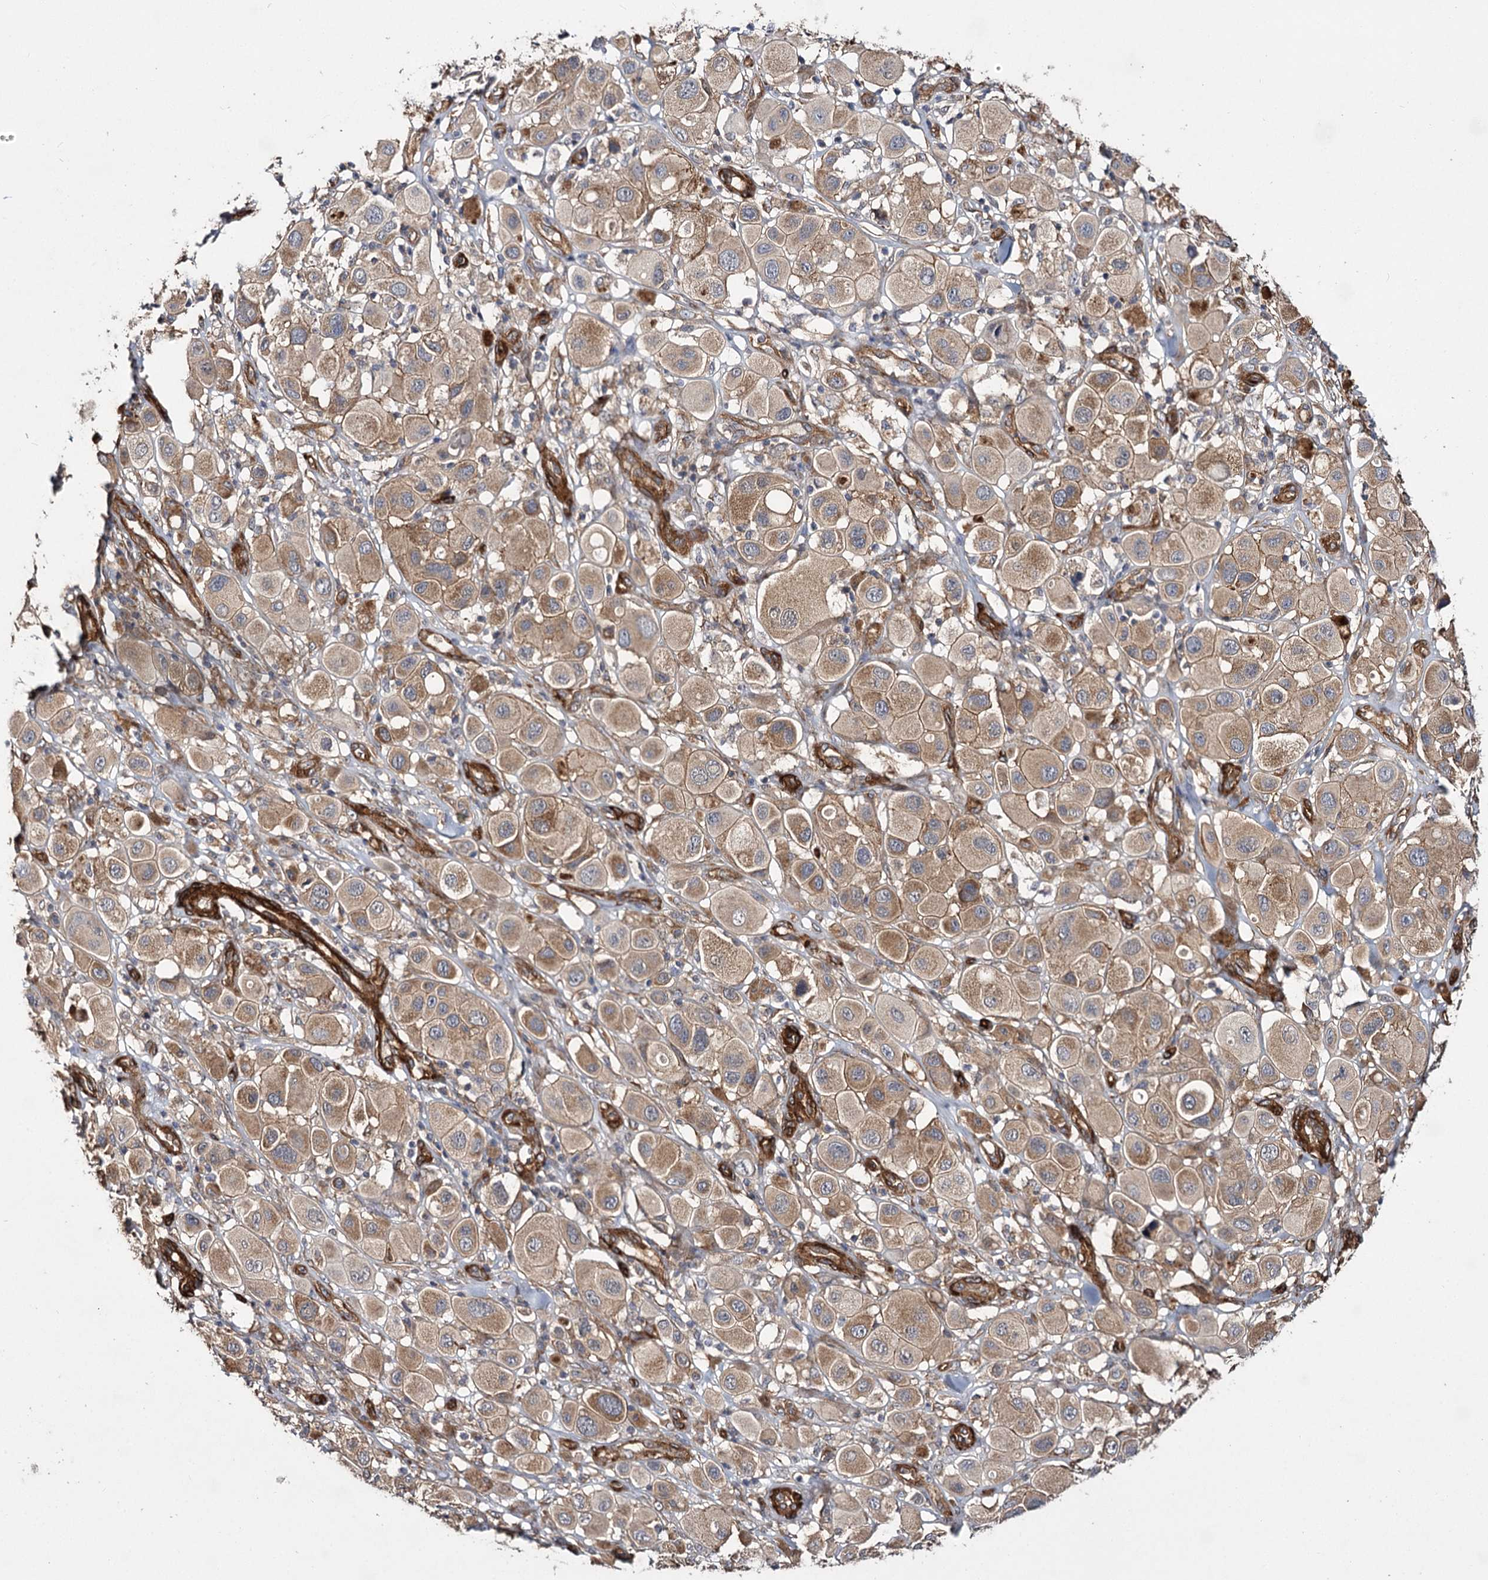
{"staining": {"intensity": "weak", "quantity": ">75%", "location": "cytoplasmic/membranous"}, "tissue": "melanoma", "cell_type": "Tumor cells", "image_type": "cancer", "snomed": [{"axis": "morphology", "description": "Malignant melanoma, Metastatic site"}, {"axis": "topography", "description": "Skin"}], "caption": "A high-resolution micrograph shows immunohistochemistry (IHC) staining of malignant melanoma (metastatic site), which reveals weak cytoplasmic/membranous staining in about >75% of tumor cells. The staining was performed using DAB, with brown indicating positive protein expression. Nuclei are stained blue with hematoxylin.", "gene": "MYO1C", "patient": {"sex": "male", "age": 41}}